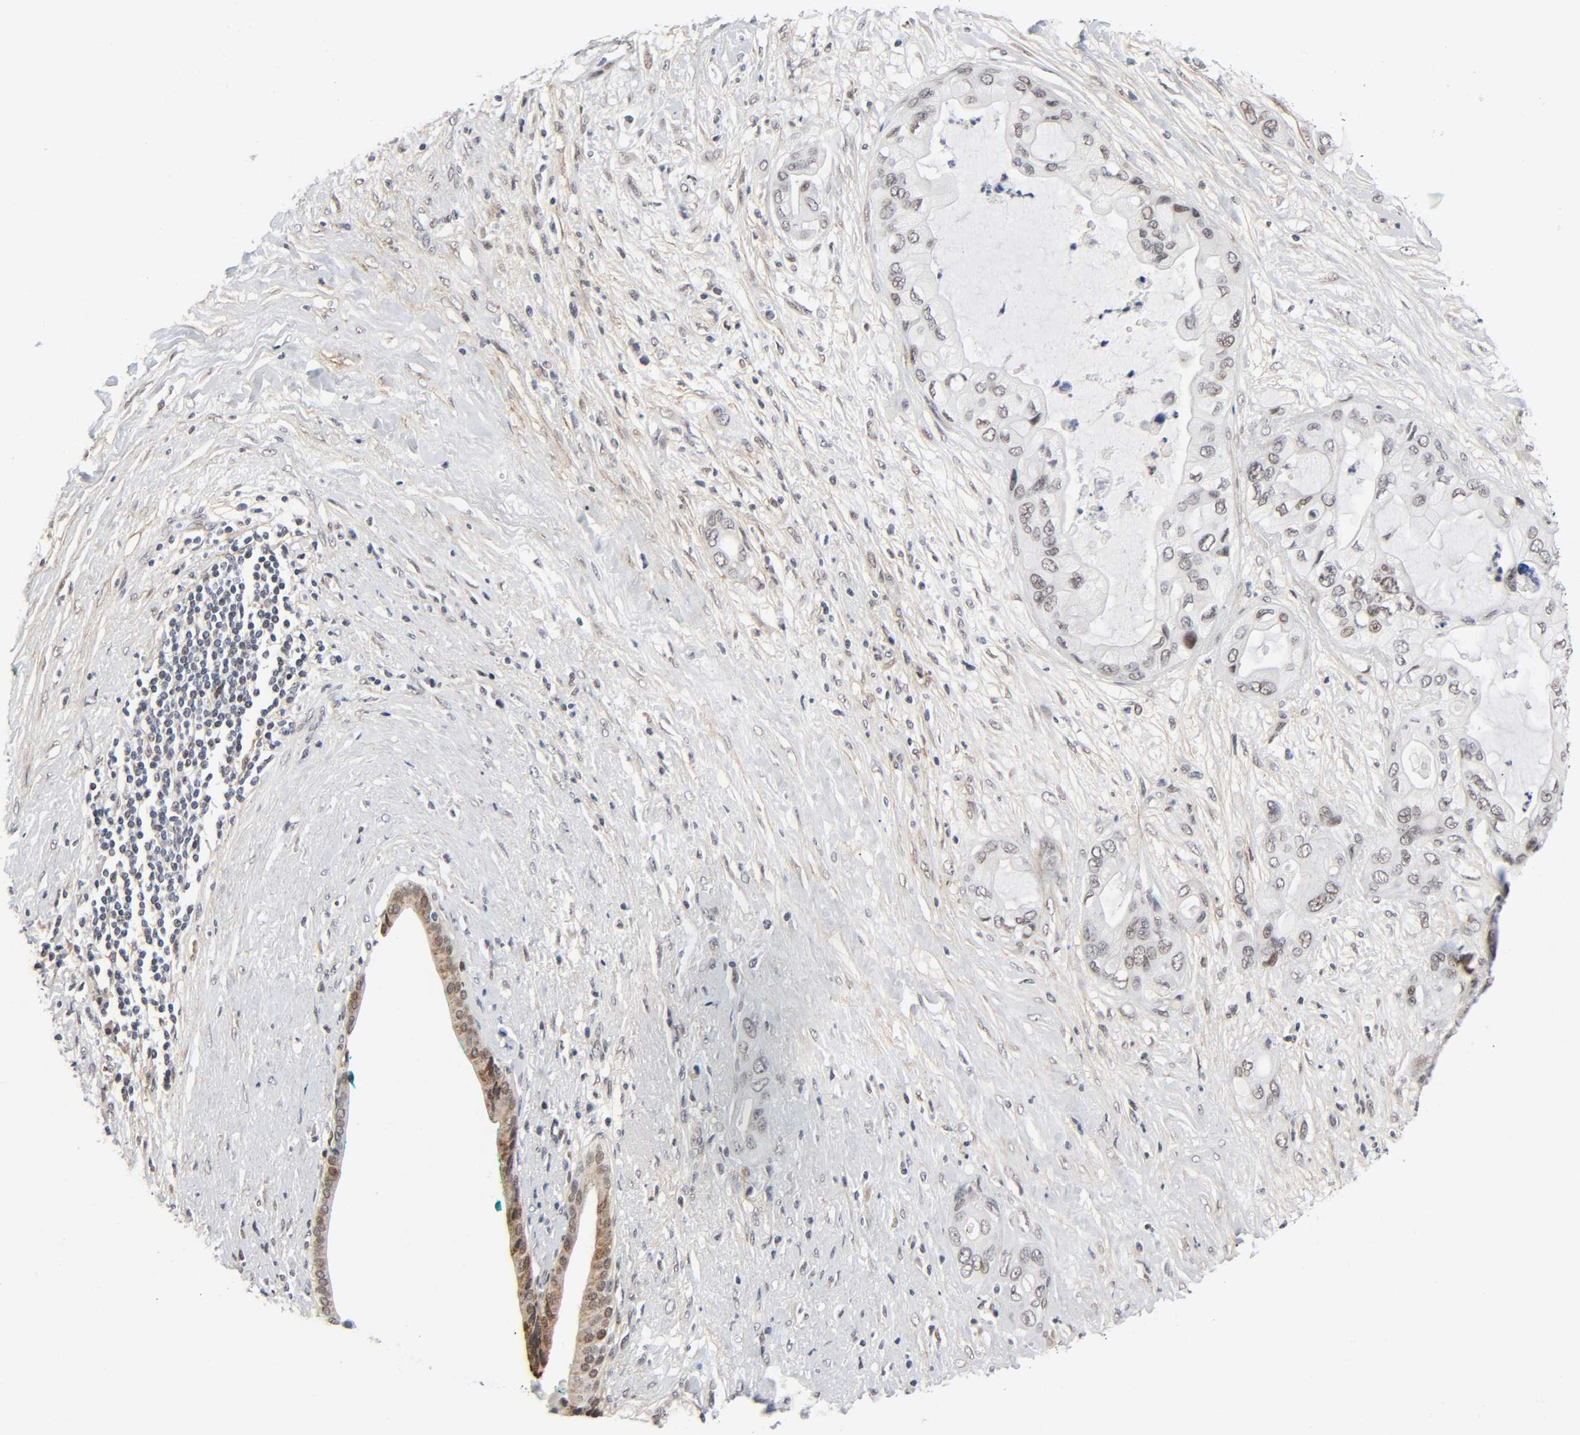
{"staining": {"intensity": "moderate", "quantity": "25%-75%", "location": "nuclear"}, "tissue": "pancreatic cancer", "cell_type": "Tumor cells", "image_type": "cancer", "snomed": [{"axis": "morphology", "description": "Adenocarcinoma, NOS"}, {"axis": "topography", "description": "Pancreas"}], "caption": "Pancreatic cancer stained with a brown dye exhibits moderate nuclear positive positivity in approximately 25%-75% of tumor cells.", "gene": "DIDO1", "patient": {"sex": "female", "age": 59}}